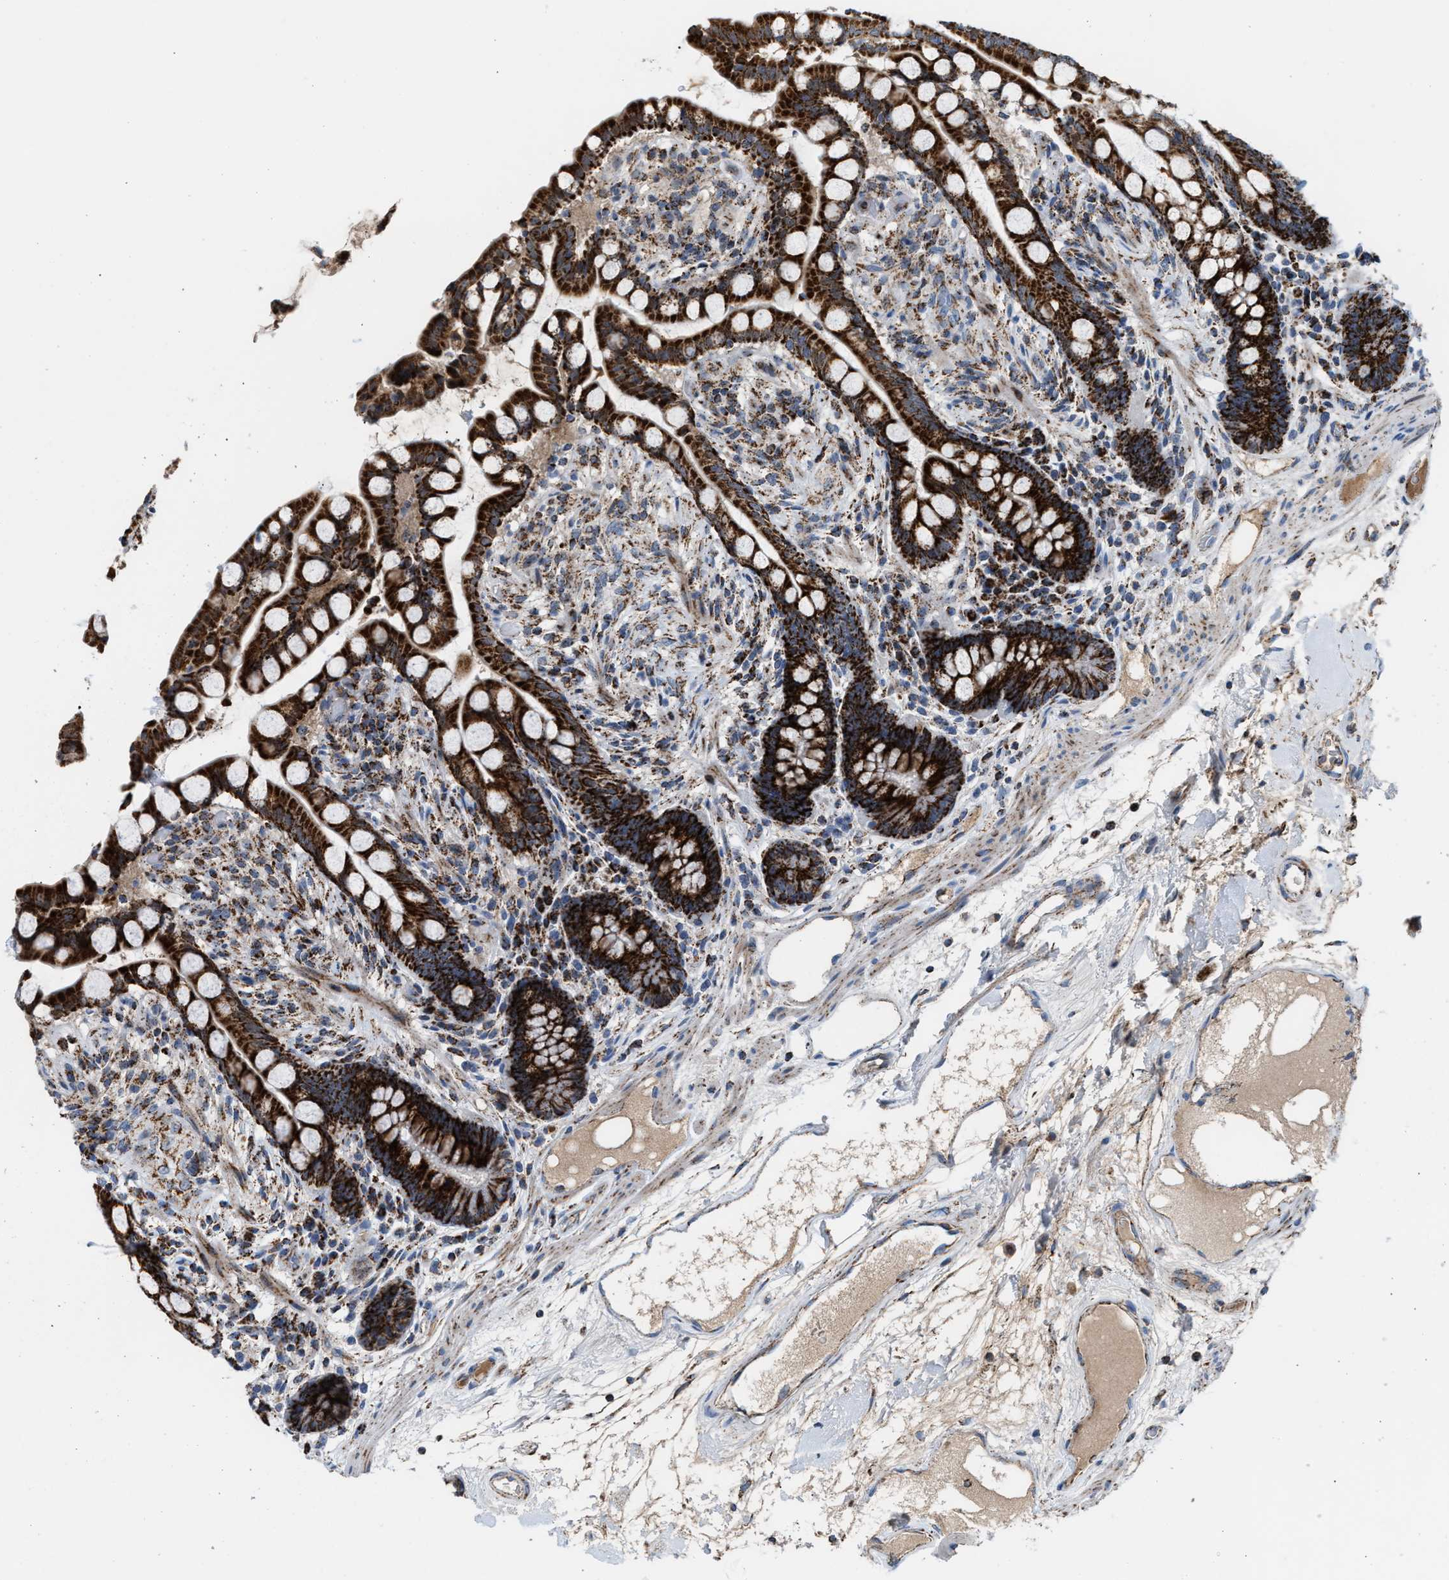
{"staining": {"intensity": "moderate", "quantity": ">75%", "location": "cytoplasmic/membranous"}, "tissue": "colon", "cell_type": "Endothelial cells", "image_type": "normal", "snomed": [{"axis": "morphology", "description": "Normal tissue, NOS"}, {"axis": "topography", "description": "Colon"}], "caption": "Immunohistochemical staining of normal human colon displays medium levels of moderate cytoplasmic/membranous expression in about >75% of endothelial cells. (DAB IHC with brightfield microscopy, high magnification).", "gene": "PMPCA", "patient": {"sex": "male", "age": 73}}